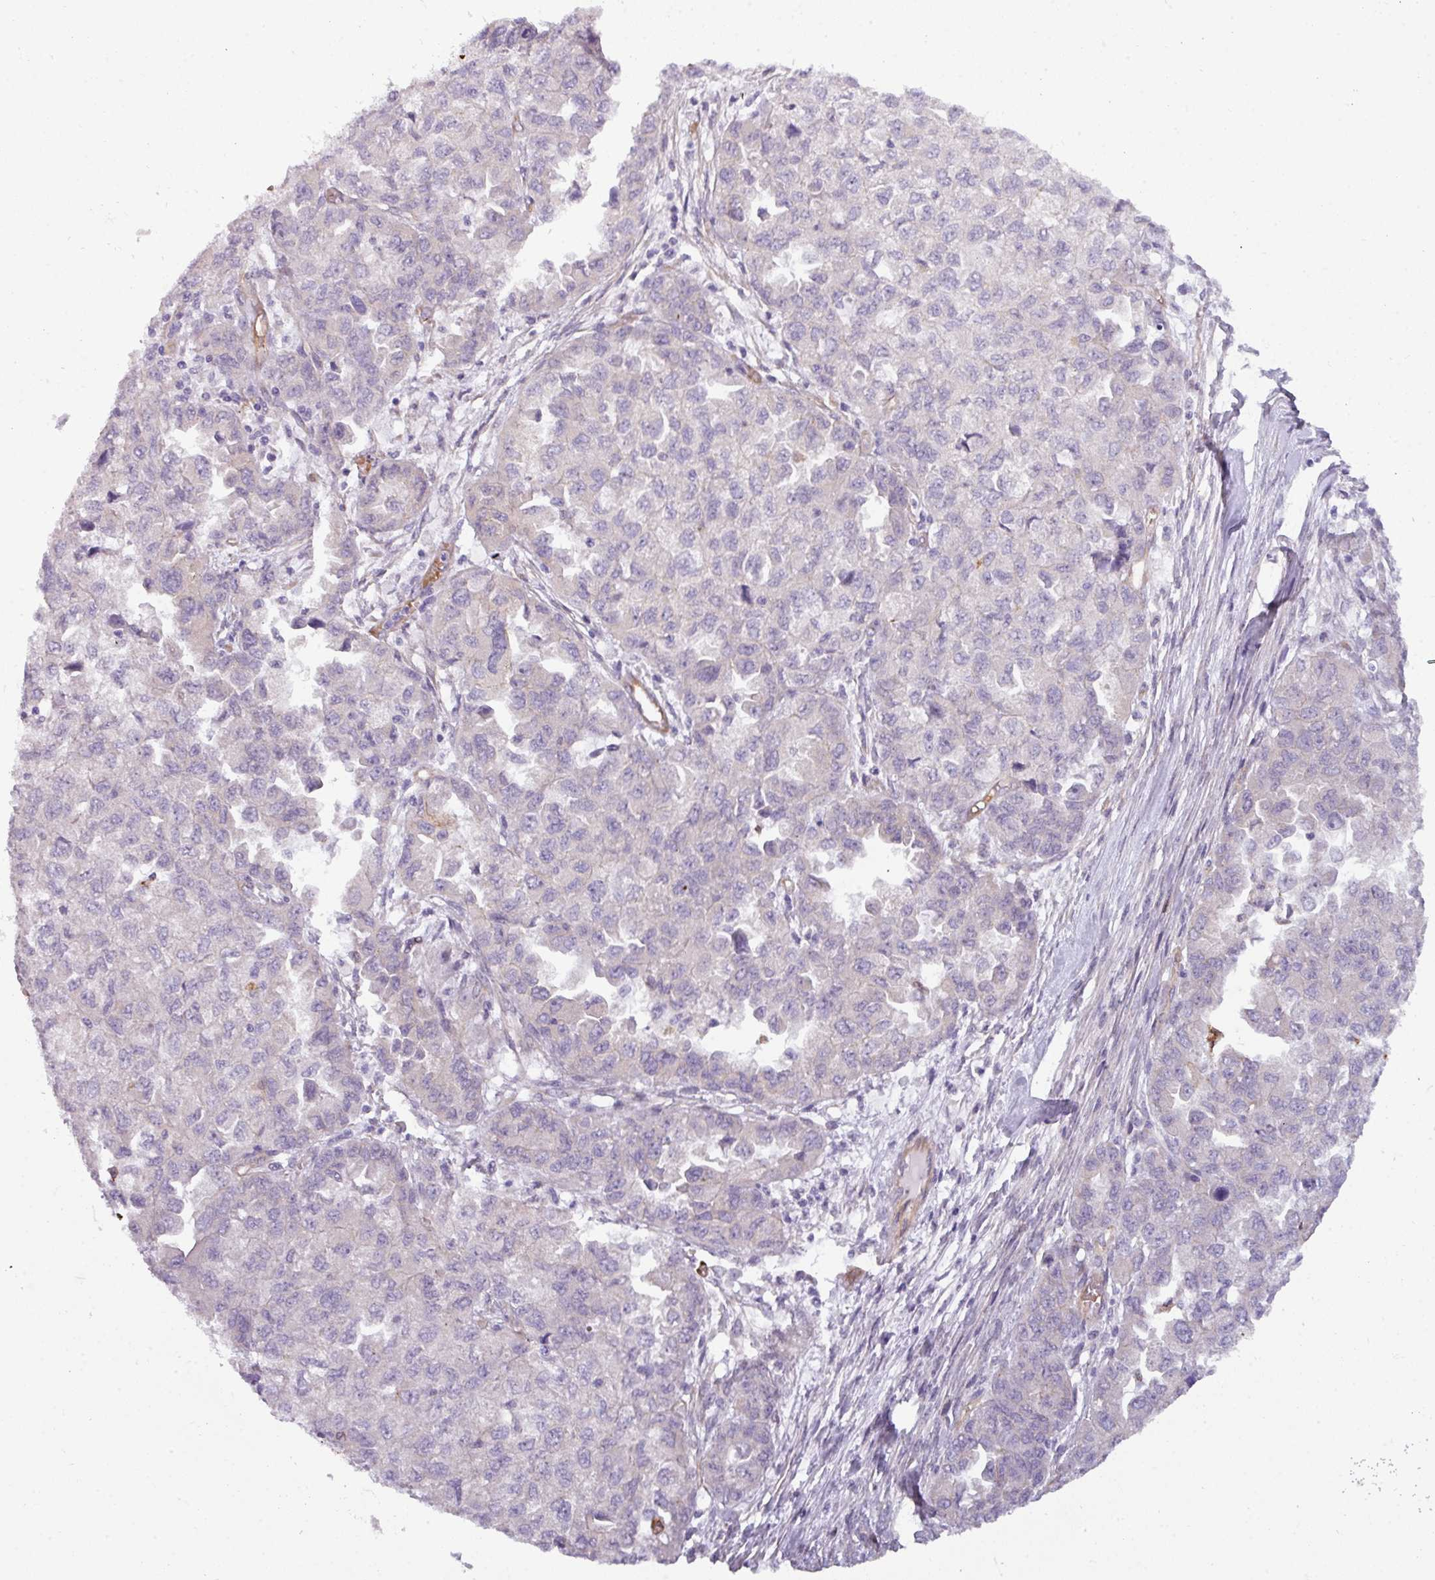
{"staining": {"intensity": "negative", "quantity": "none", "location": "none"}, "tissue": "ovarian cancer", "cell_type": "Tumor cells", "image_type": "cancer", "snomed": [{"axis": "morphology", "description": "Cystadenocarcinoma, serous, NOS"}, {"axis": "topography", "description": "Ovary"}], "caption": "This is an IHC image of human ovarian serous cystadenocarcinoma. There is no positivity in tumor cells.", "gene": "BUD23", "patient": {"sex": "female", "age": 84}}